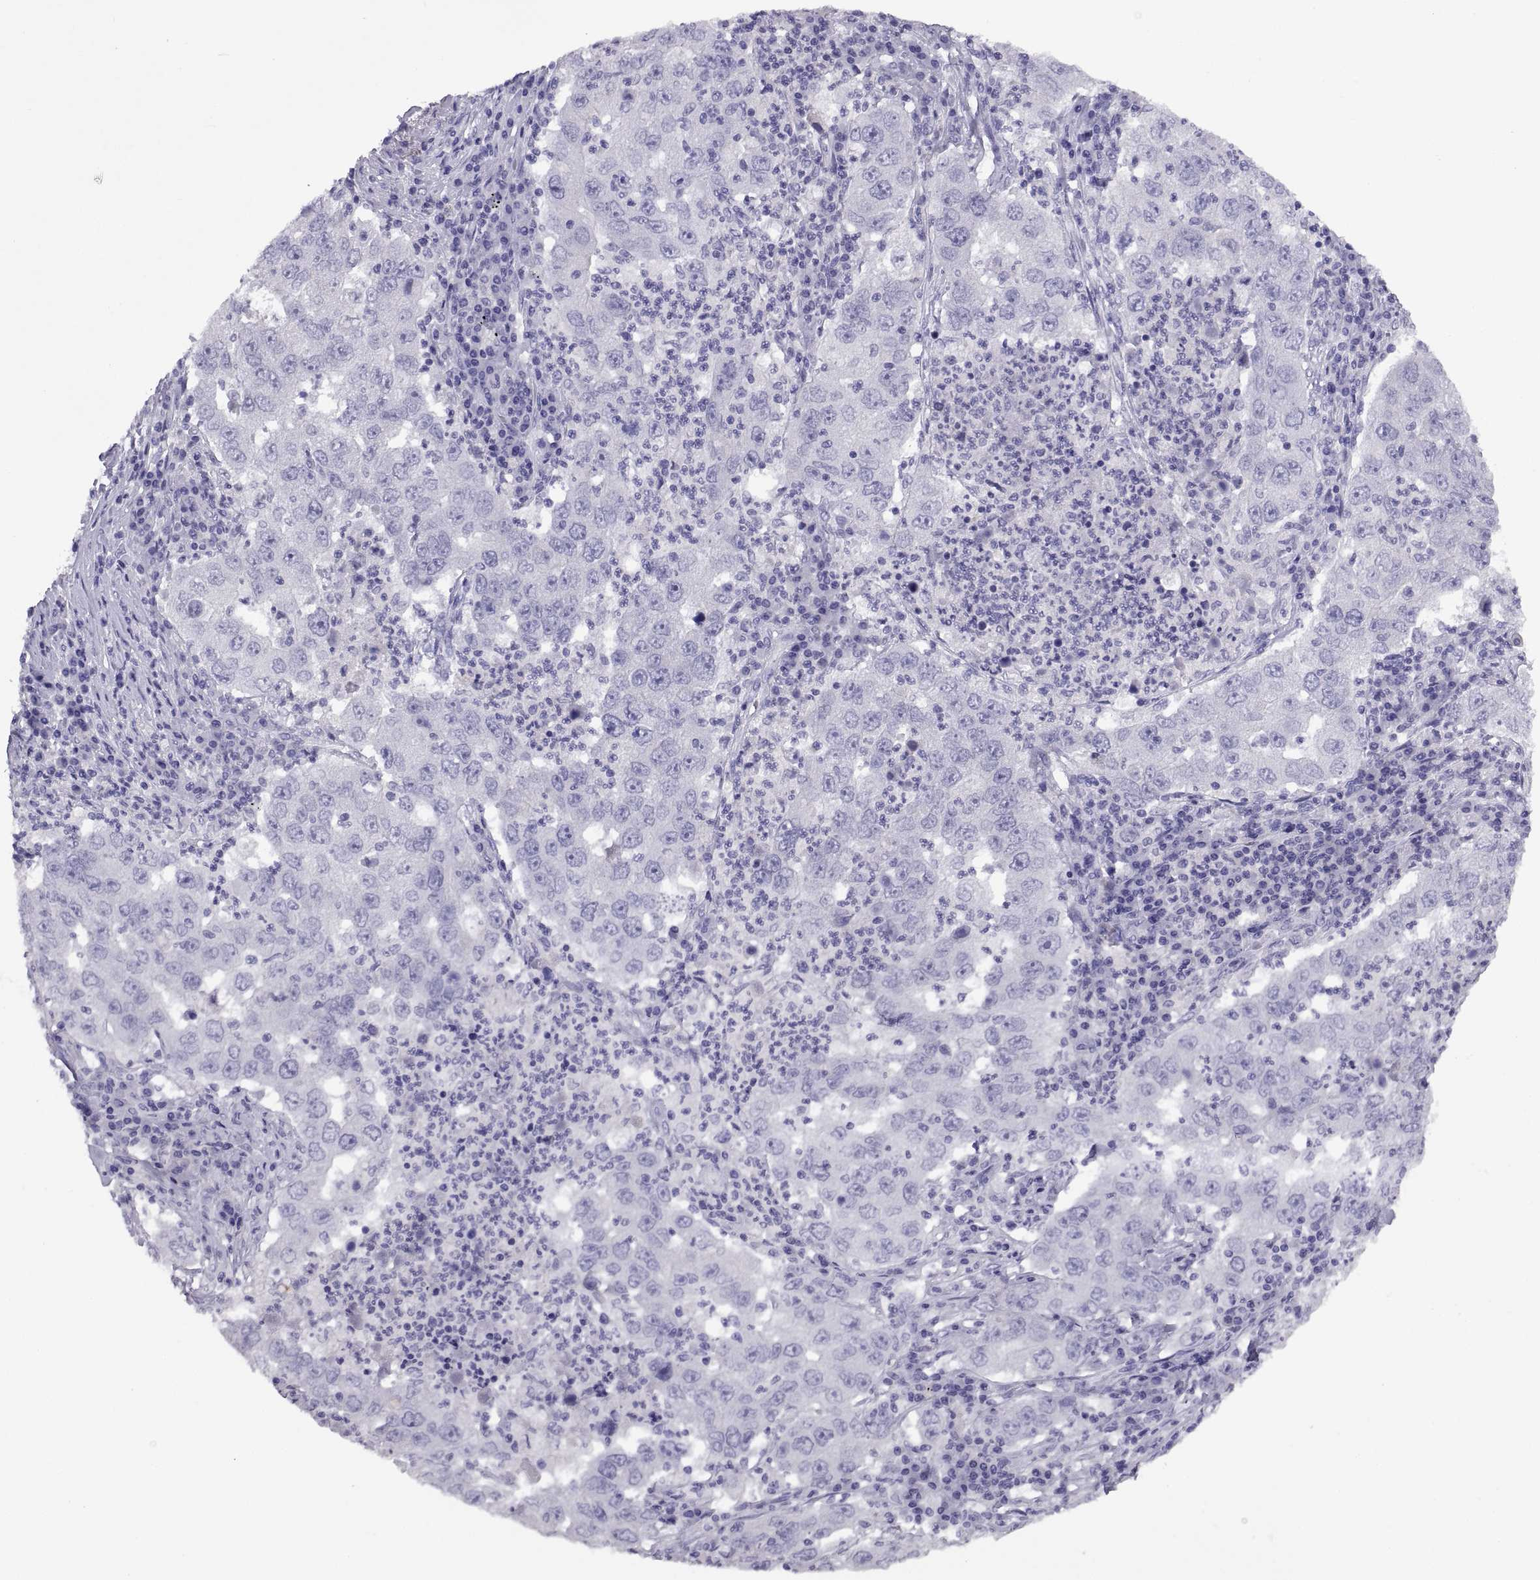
{"staining": {"intensity": "negative", "quantity": "none", "location": "none"}, "tissue": "lung cancer", "cell_type": "Tumor cells", "image_type": "cancer", "snomed": [{"axis": "morphology", "description": "Adenocarcinoma, NOS"}, {"axis": "topography", "description": "Lung"}], "caption": "This is an immunohistochemistry micrograph of lung cancer. There is no staining in tumor cells.", "gene": "RGS20", "patient": {"sex": "male", "age": 73}}